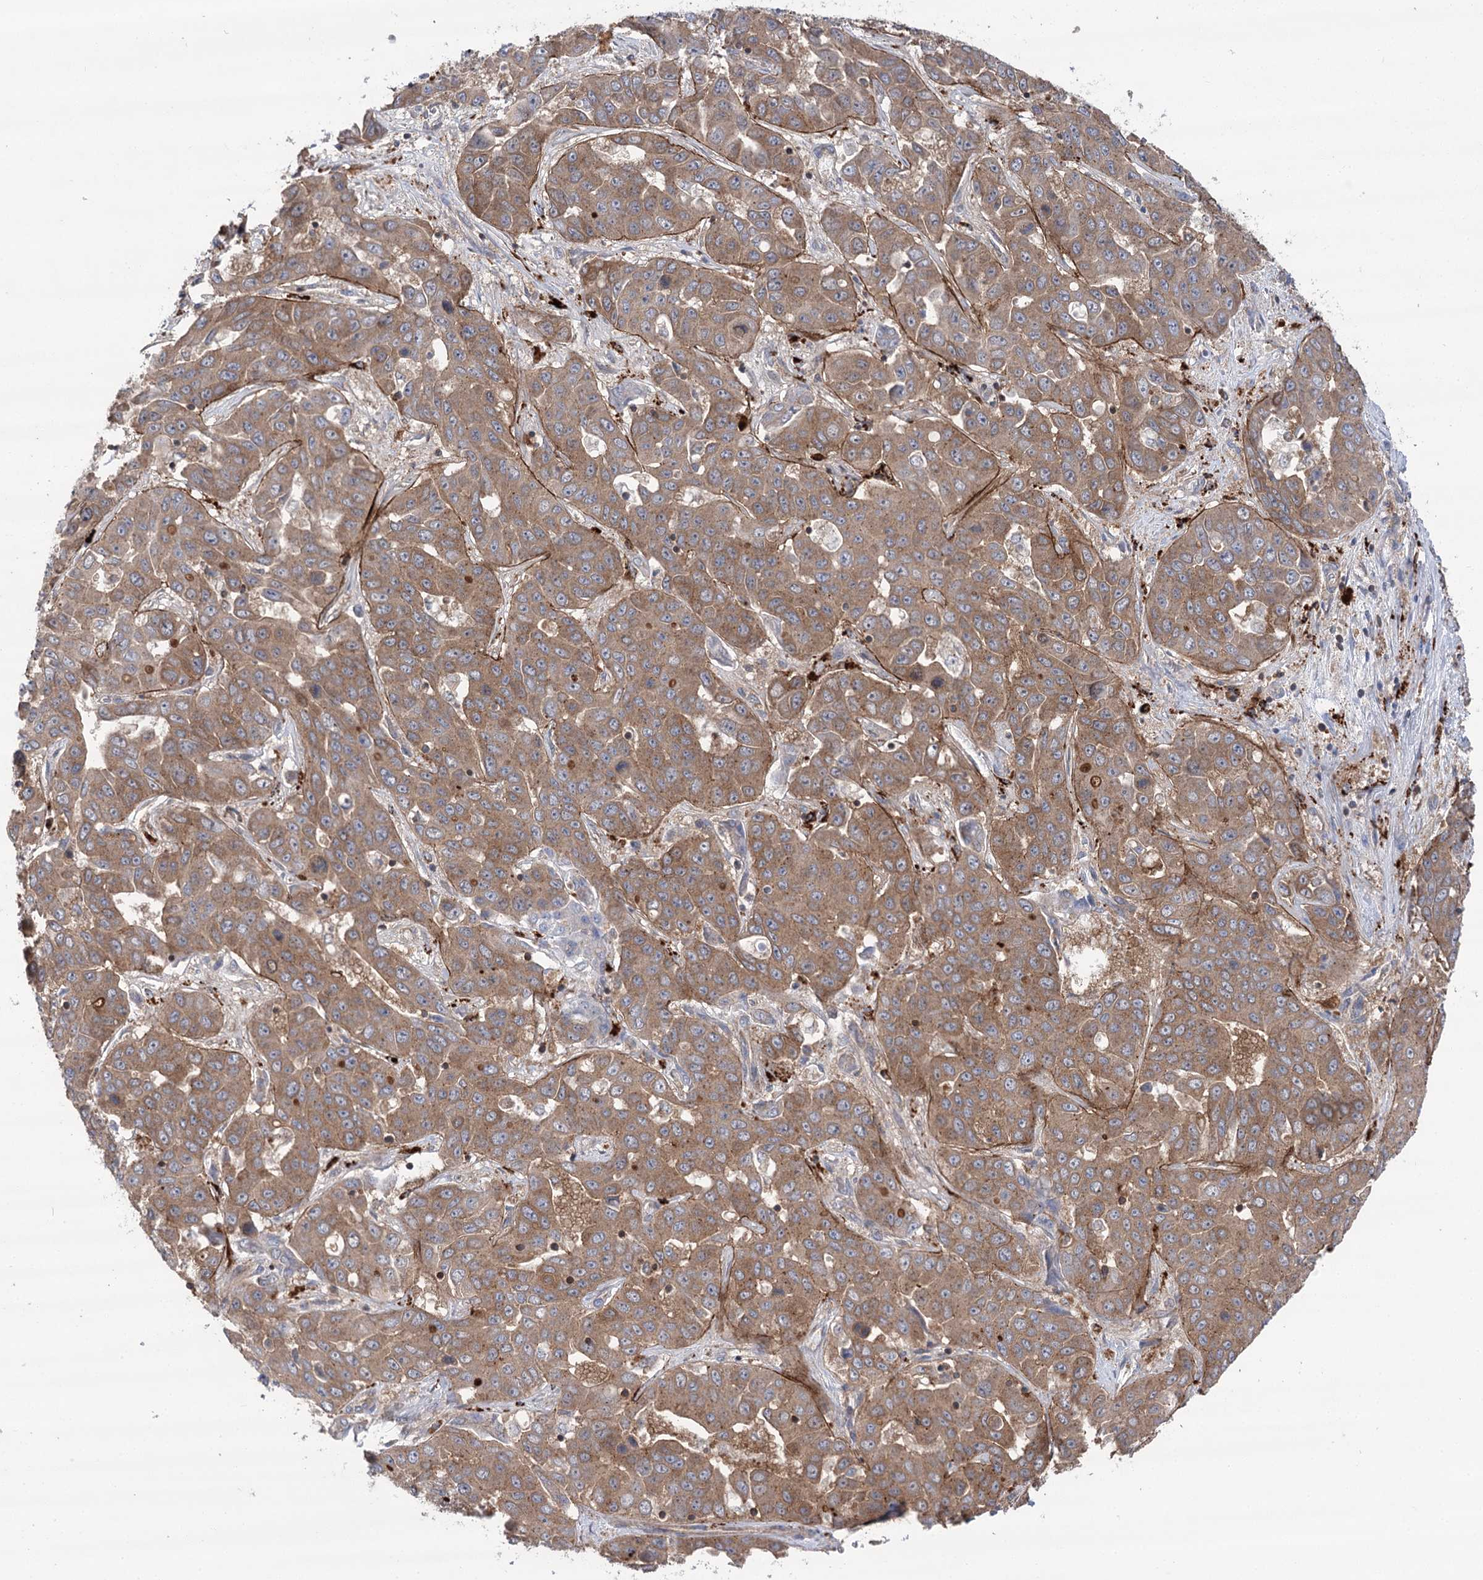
{"staining": {"intensity": "moderate", "quantity": ">75%", "location": "cytoplasmic/membranous"}, "tissue": "liver cancer", "cell_type": "Tumor cells", "image_type": "cancer", "snomed": [{"axis": "morphology", "description": "Cholangiocarcinoma"}, {"axis": "topography", "description": "Liver"}], "caption": "There is medium levels of moderate cytoplasmic/membranous staining in tumor cells of cholangiocarcinoma (liver), as demonstrated by immunohistochemical staining (brown color).", "gene": "VPS37B", "patient": {"sex": "female", "age": 52}}